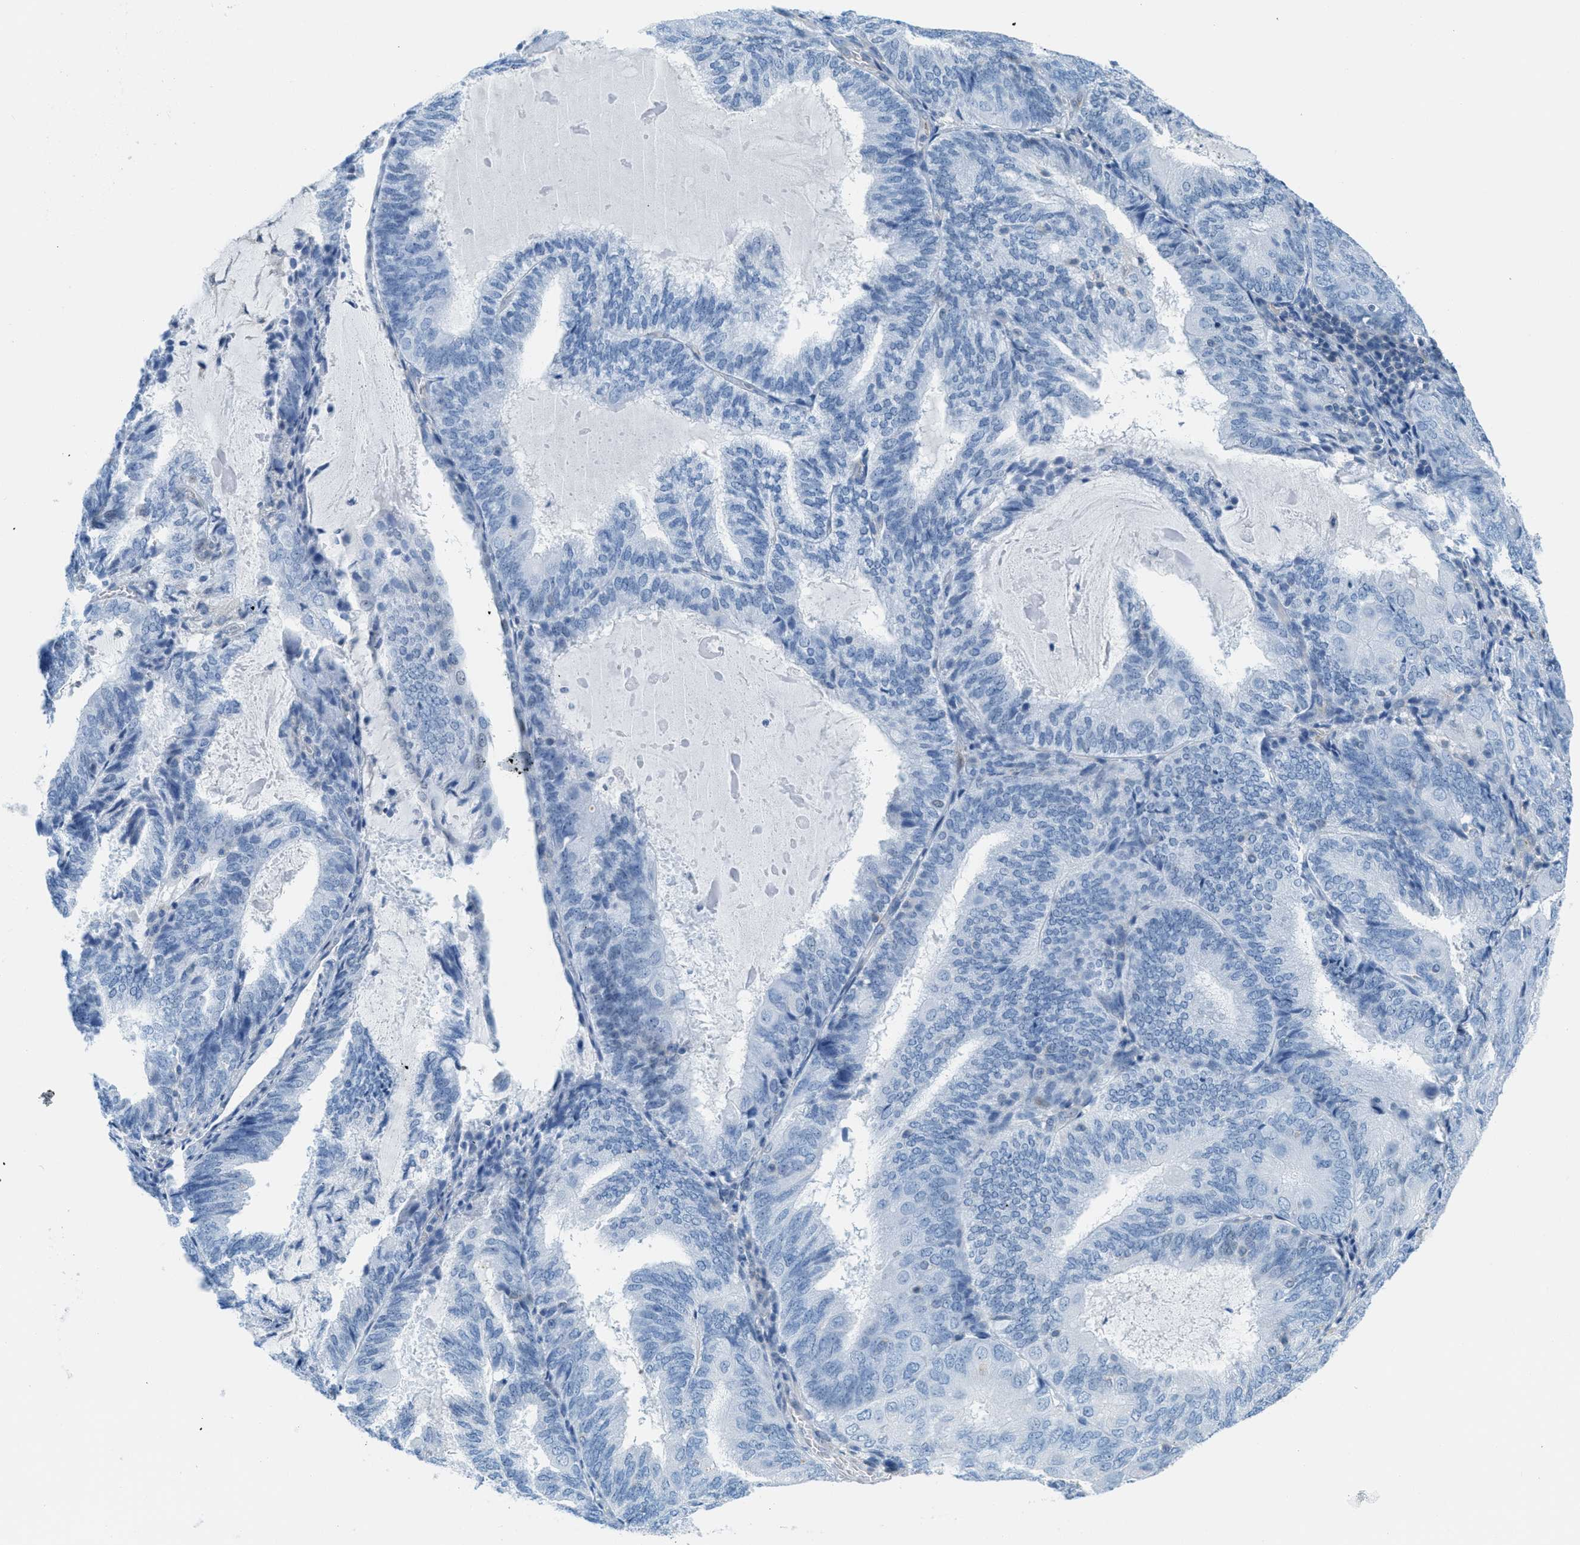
{"staining": {"intensity": "negative", "quantity": "none", "location": "none"}, "tissue": "endometrial cancer", "cell_type": "Tumor cells", "image_type": "cancer", "snomed": [{"axis": "morphology", "description": "Adenocarcinoma, NOS"}, {"axis": "topography", "description": "Endometrium"}], "caption": "The histopathology image reveals no staining of tumor cells in endometrial adenocarcinoma.", "gene": "MAPRE2", "patient": {"sex": "female", "age": 81}}